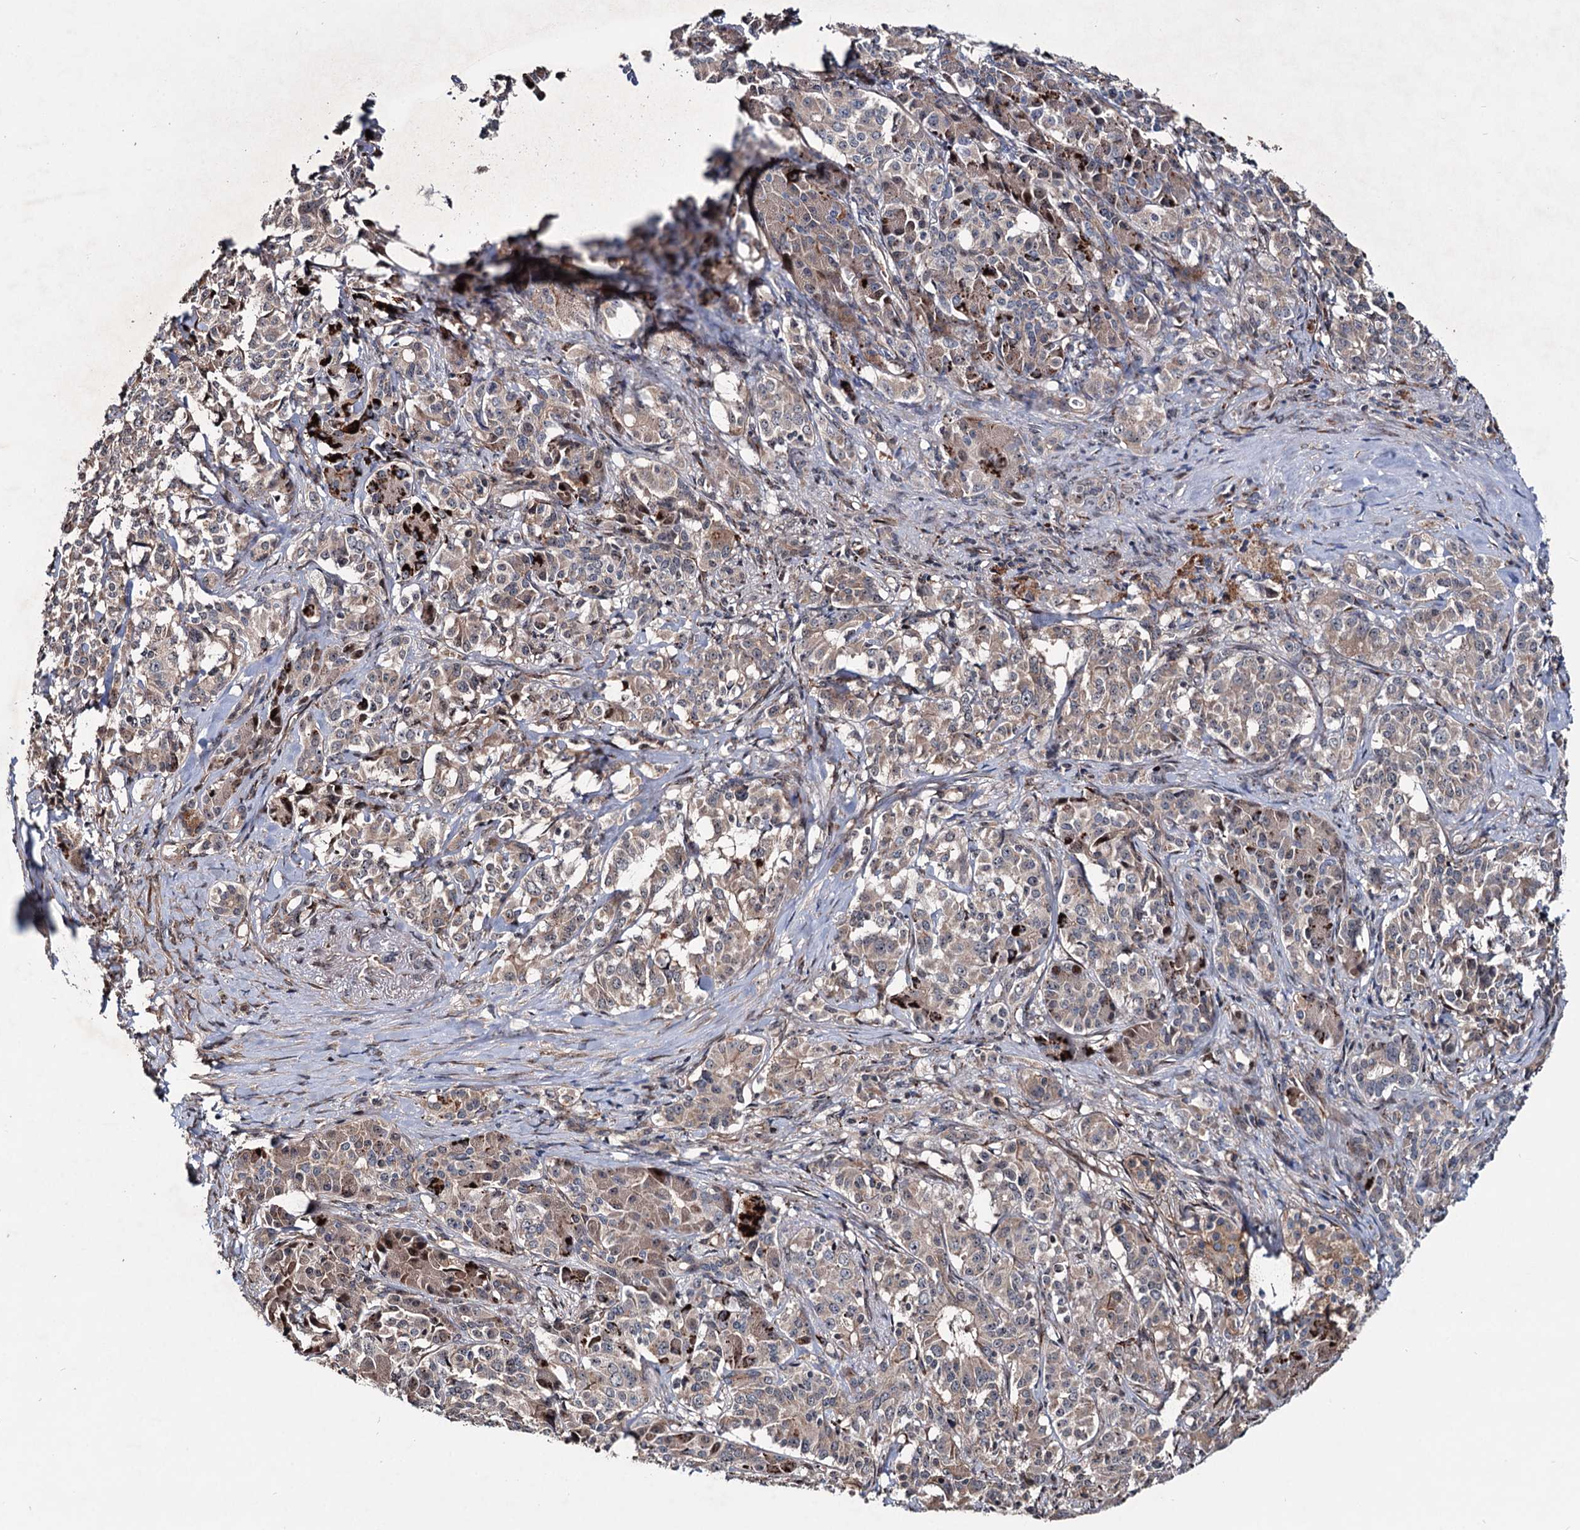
{"staining": {"intensity": "moderate", "quantity": ">75%", "location": "cytoplasmic/membranous,nuclear"}, "tissue": "pancreatic cancer", "cell_type": "Tumor cells", "image_type": "cancer", "snomed": [{"axis": "morphology", "description": "Adenocarcinoma, NOS"}, {"axis": "topography", "description": "Pancreas"}], "caption": "Immunohistochemical staining of adenocarcinoma (pancreatic) demonstrates medium levels of moderate cytoplasmic/membranous and nuclear expression in about >75% of tumor cells. (Brightfield microscopy of DAB IHC at high magnification).", "gene": "PTDSS2", "patient": {"sex": "female", "age": 74}}